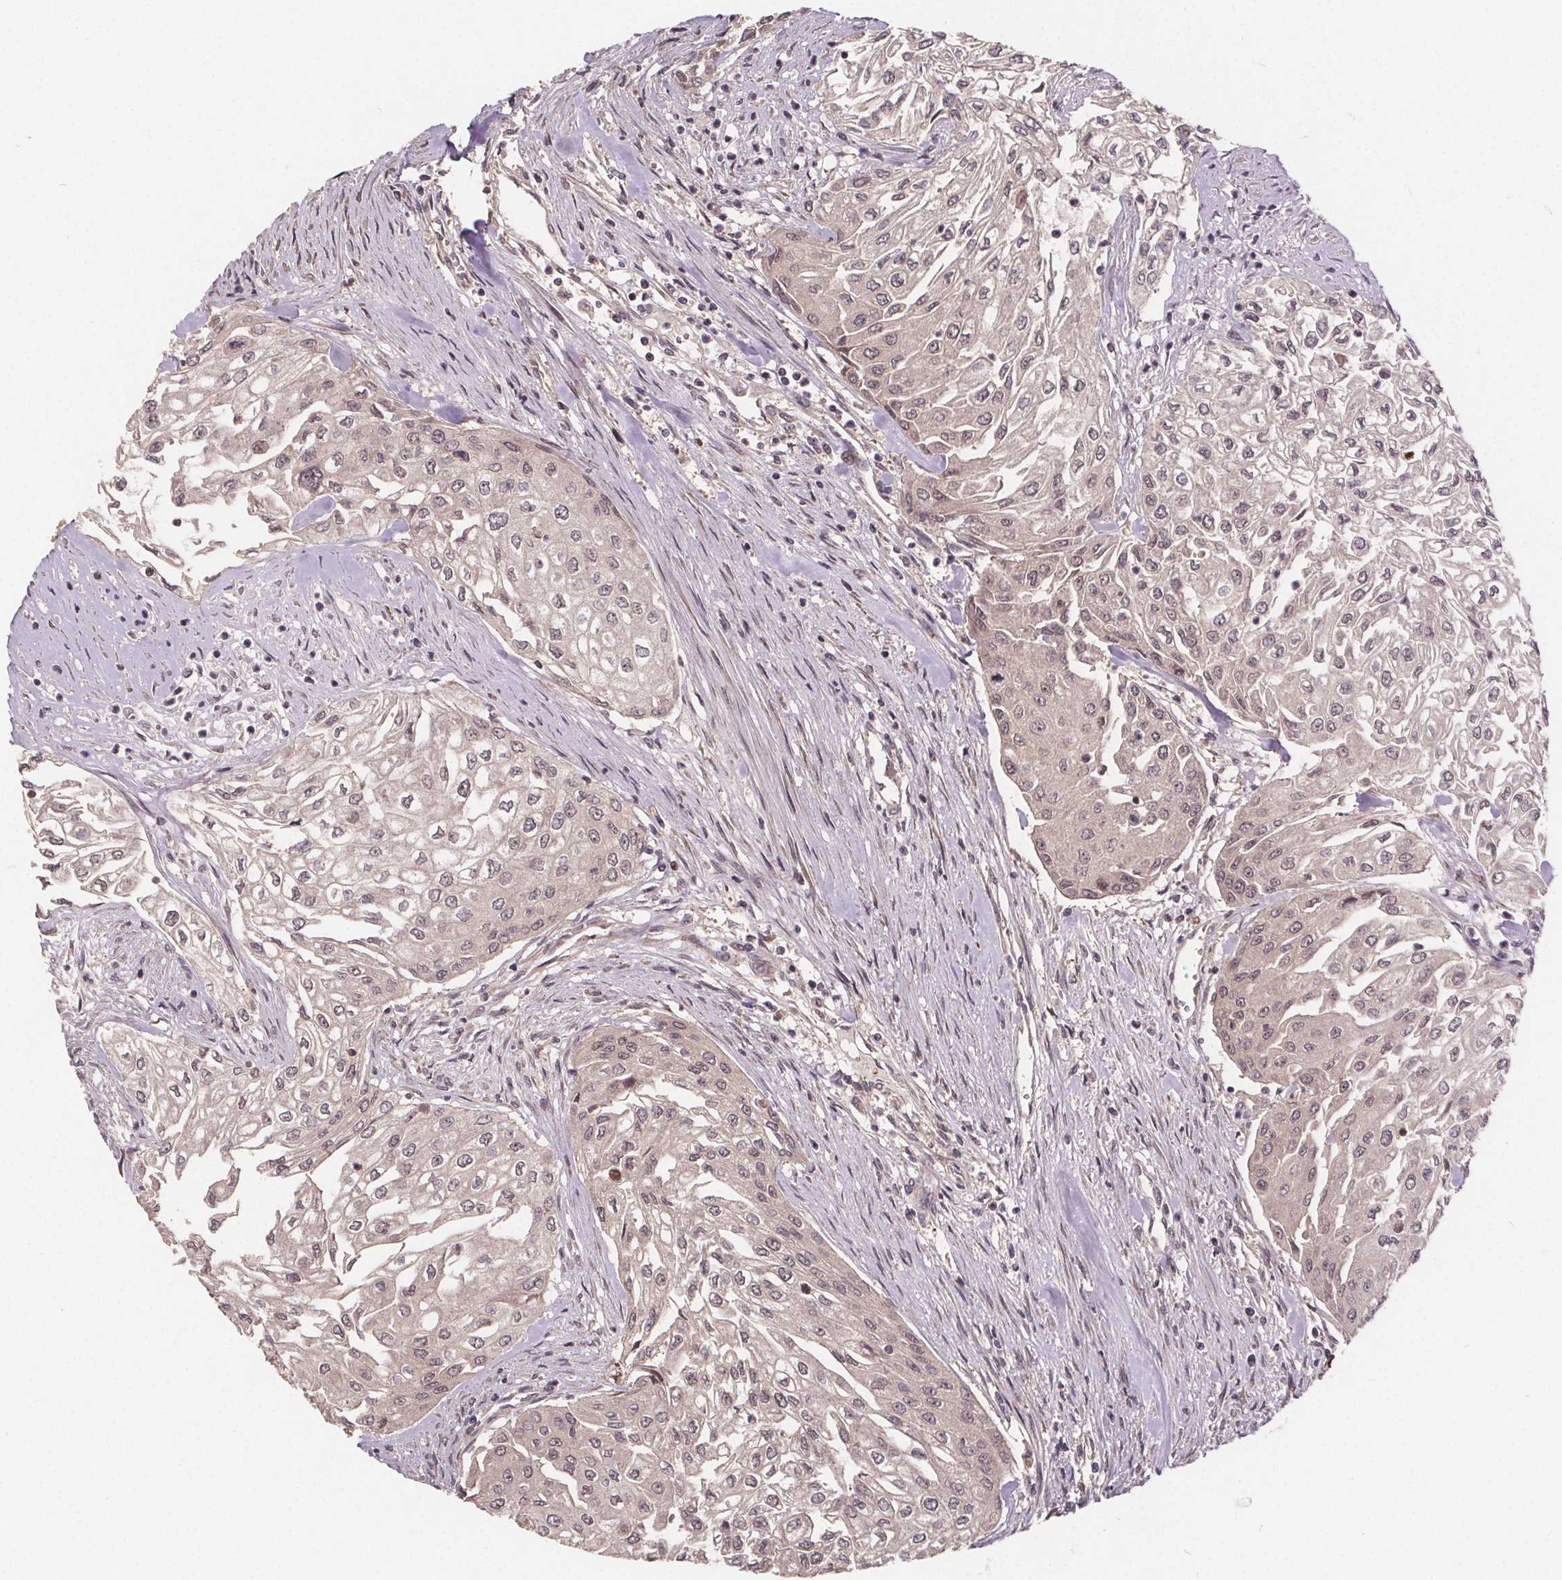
{"staining": {"intensity": "weak", "quantity": "<25%", "location": "cytoplasmic/membranous,nuclear"}, "tissue": "urothelial cancer", "cell_type": "Tumor cells", "image_type": "cancer", "snomed": [{"axis": "morphology", "description": "Urothelial carcinoma, High grade"}, {"axis": "topography", "description": "Urinary bladder"}], "caption": "A histopathology image of urothelial carcinoma (high-grade) stained for a protein displays no brown staining in tumor cells. Brightfield microscopy of immunohistochemistry stained with DAB (brown) and hematoxylin (blue), captured at high magnification.", "gene": "USP9X", "patient": {"sex": "male", "age": 62}}